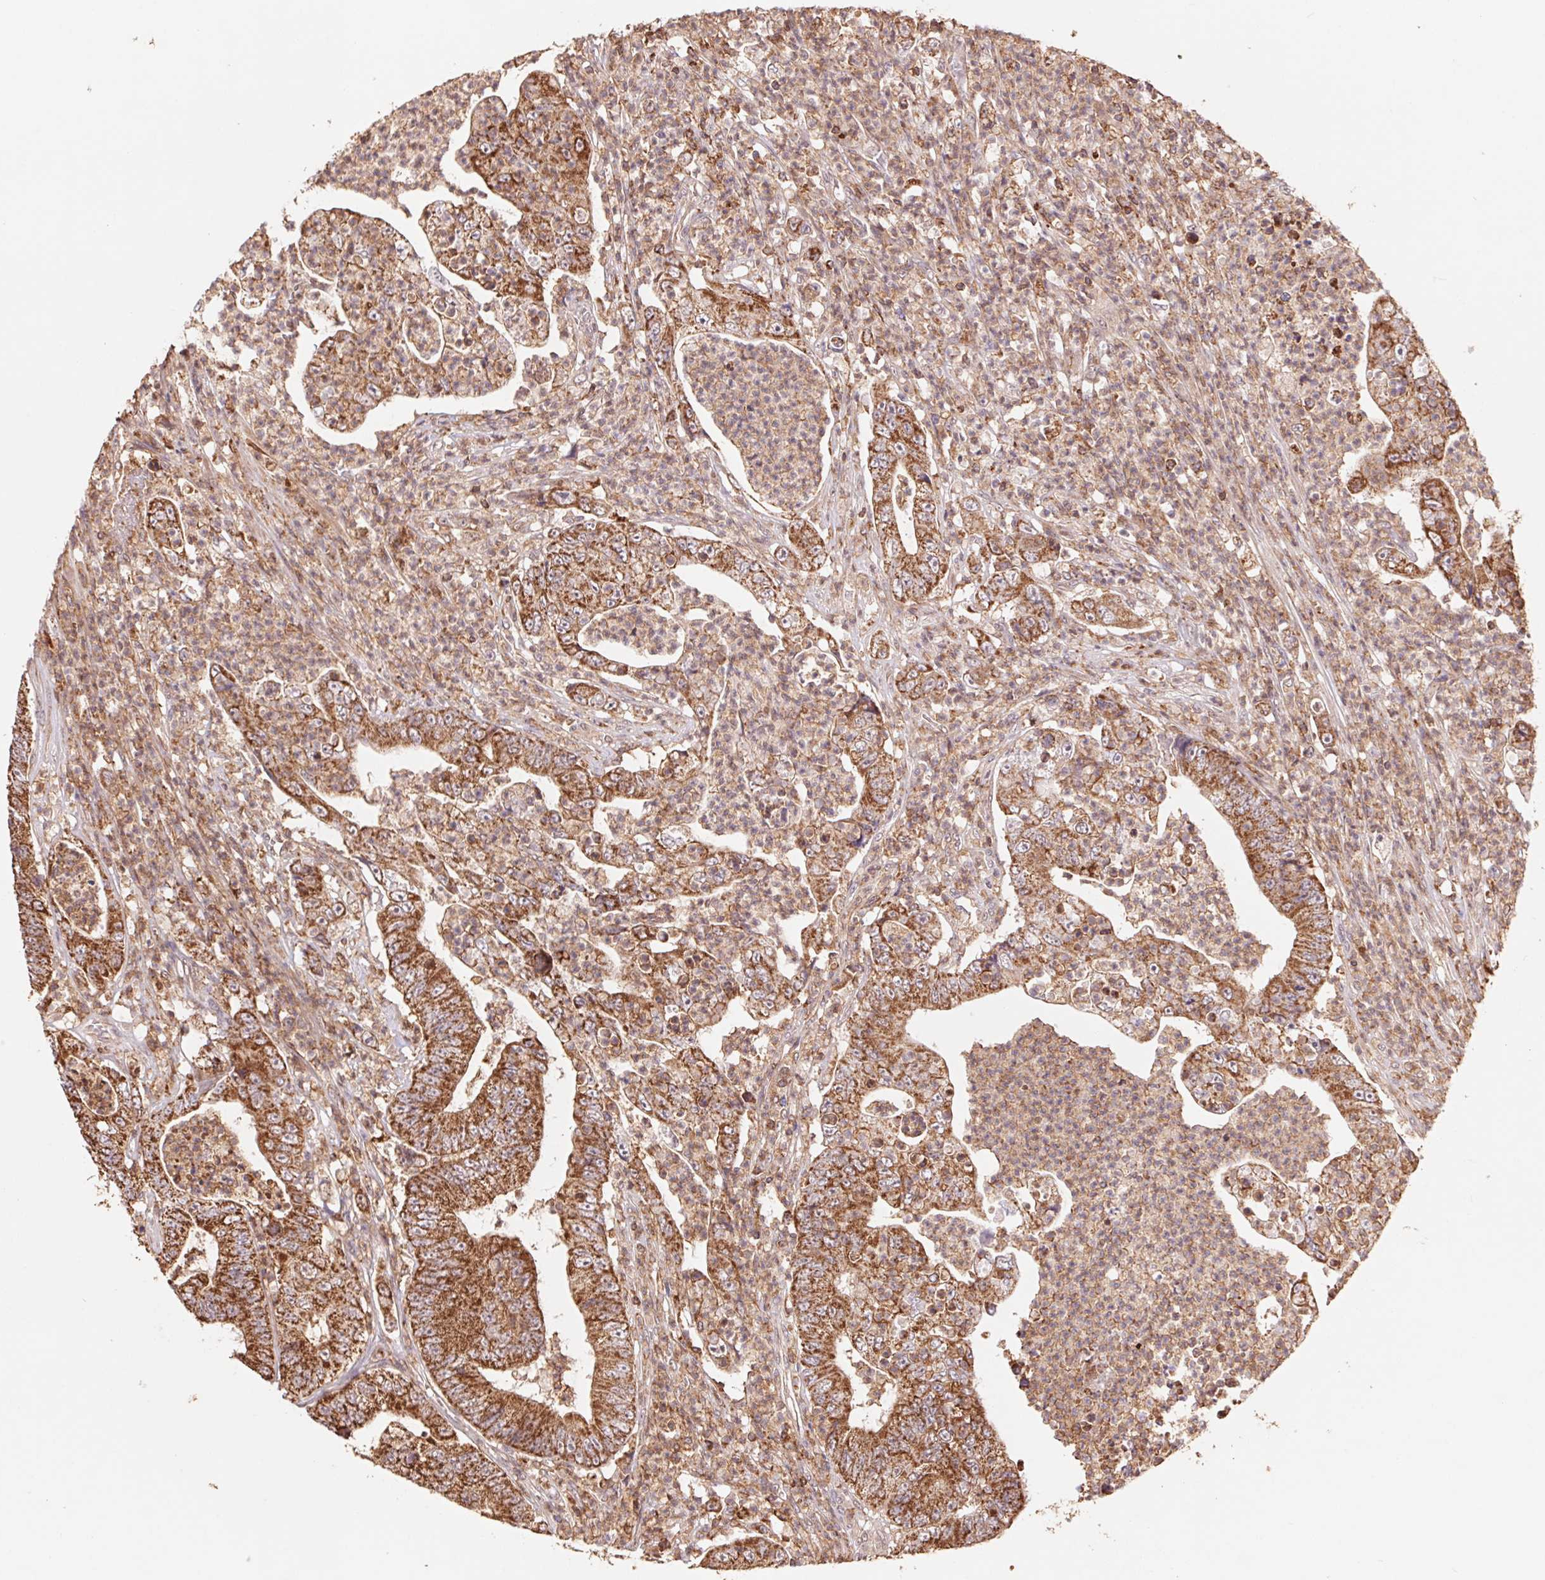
{"staining": {"intensity": "strong", "quantity": ">75%", "location": "cytoplasmic/membranous"}, "tissue": "colorectal cancer", "cell_type": "Tumor cells", "image_type": "cancer", "snomed": [{"axis": "morphology", "description": "Adenocarcinoma, NOS"}, {"axis": "topography", "description": "Colon"}], "caption": "IHC image of neoplastic tissue: human colorectal adenocarcinoma stained using immunohistochemistry (IHC) reveals high levels of strong protein expression localized specifically in the cytoplasmic/membranous of tumor cells, appearing as a cytoplasmic/membranous brown color.", "gene": "URM1", "patient": {"sex": "female", "age": 48}}